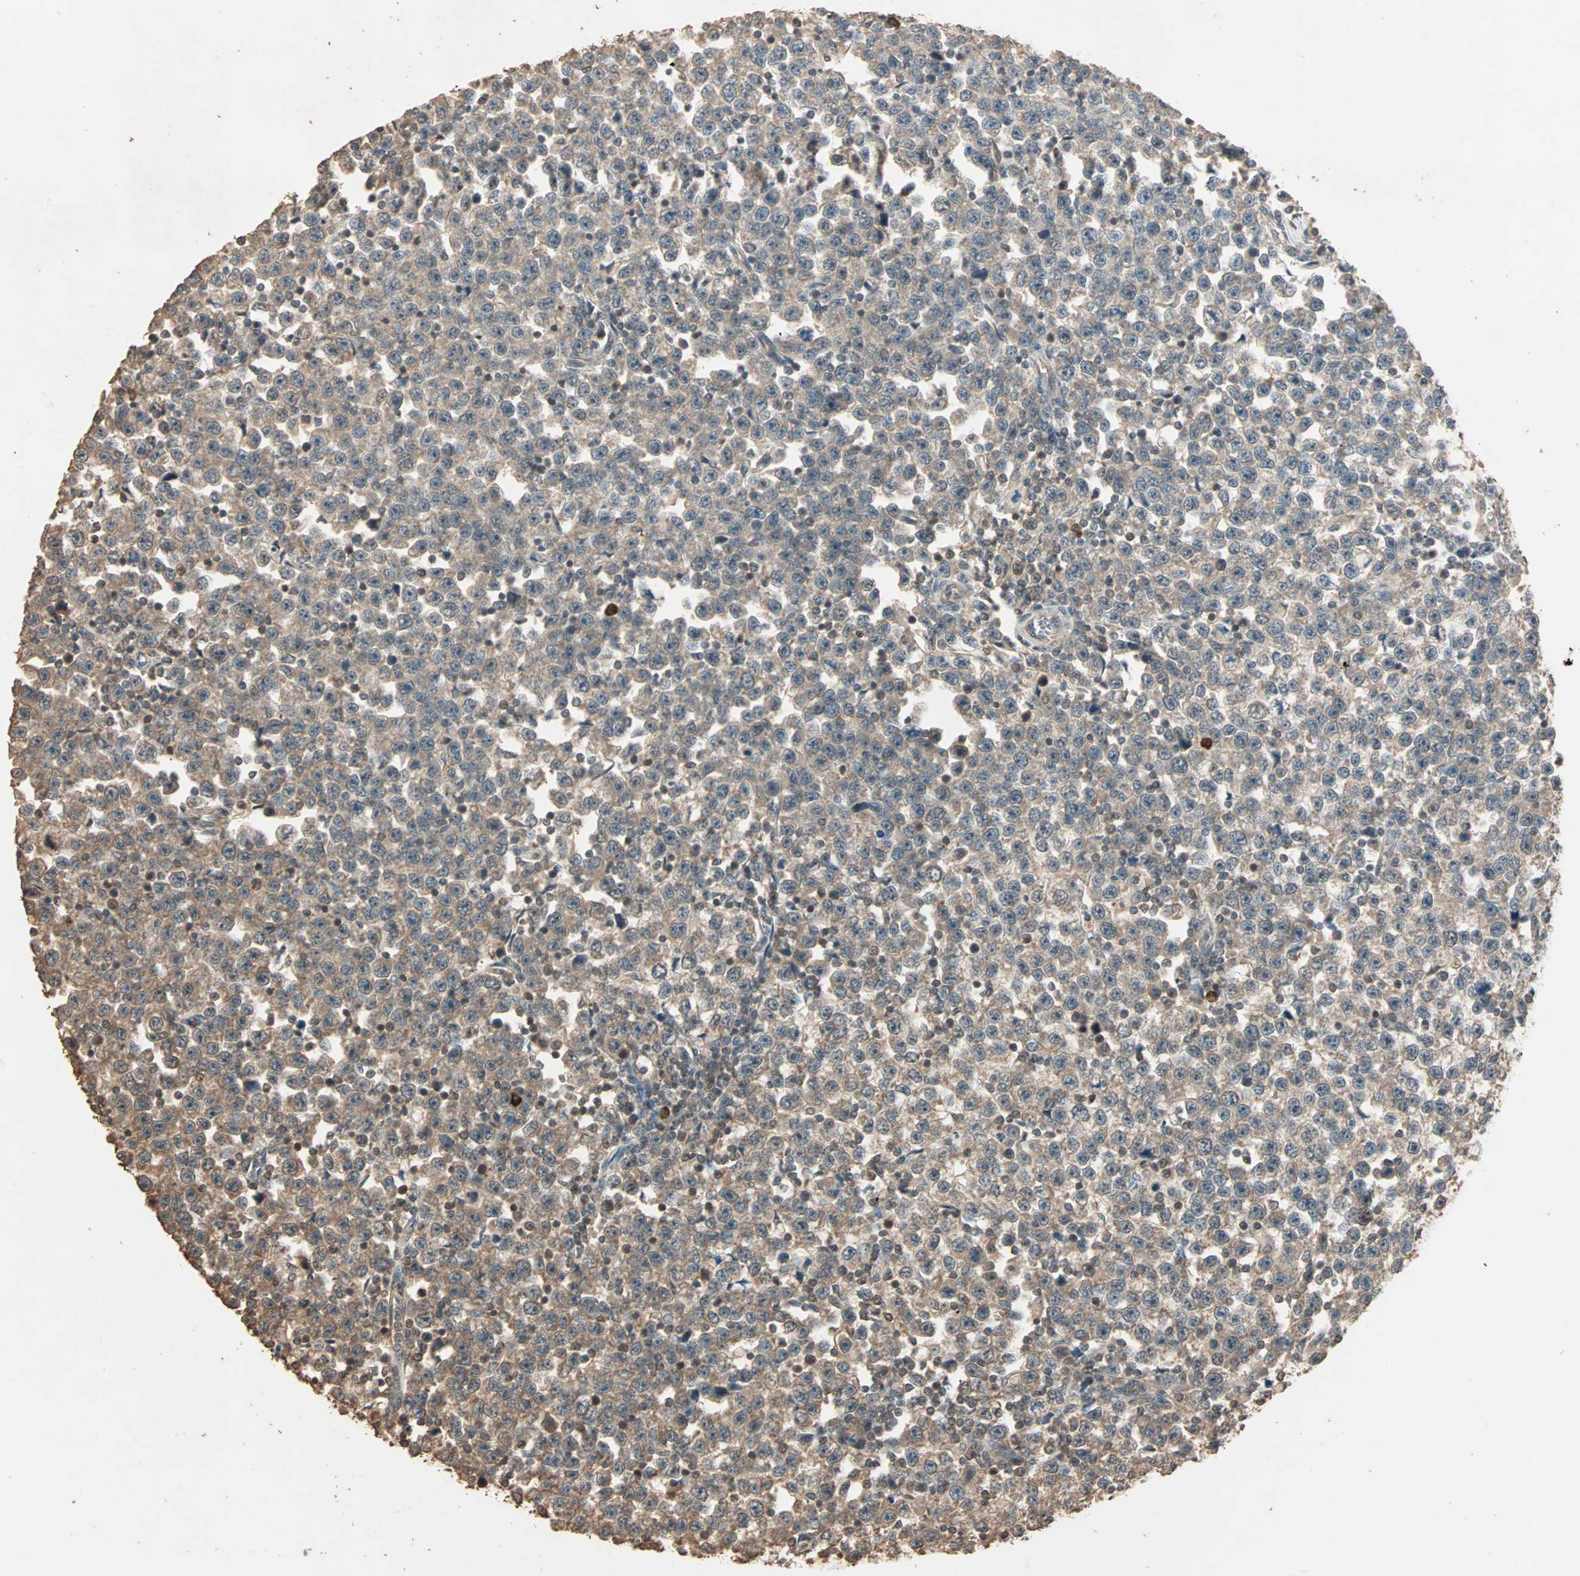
{"staining": {"intensity": "moderate", "quantity": ">75%", "location": "cytoplasmic/membranous"}, "tissue": "testis cancer", "cell_type": "Tumor cells", "image_type": "cancer", "snomed": [{"axis": "morphology", "description": "Seminoma, NOS"}, {"axis": "topography", "description": "Testis"}], "caption": "Seminoma (testis) was stained to show a protein in brown. There is medium levels of moderate cytoplasmic/membranous positivity in approximately >75% of tumor cells. Nuclei are stained in blue.", "gene": "ZBTB33", "patient": {"sex": "male", "age": 43}}